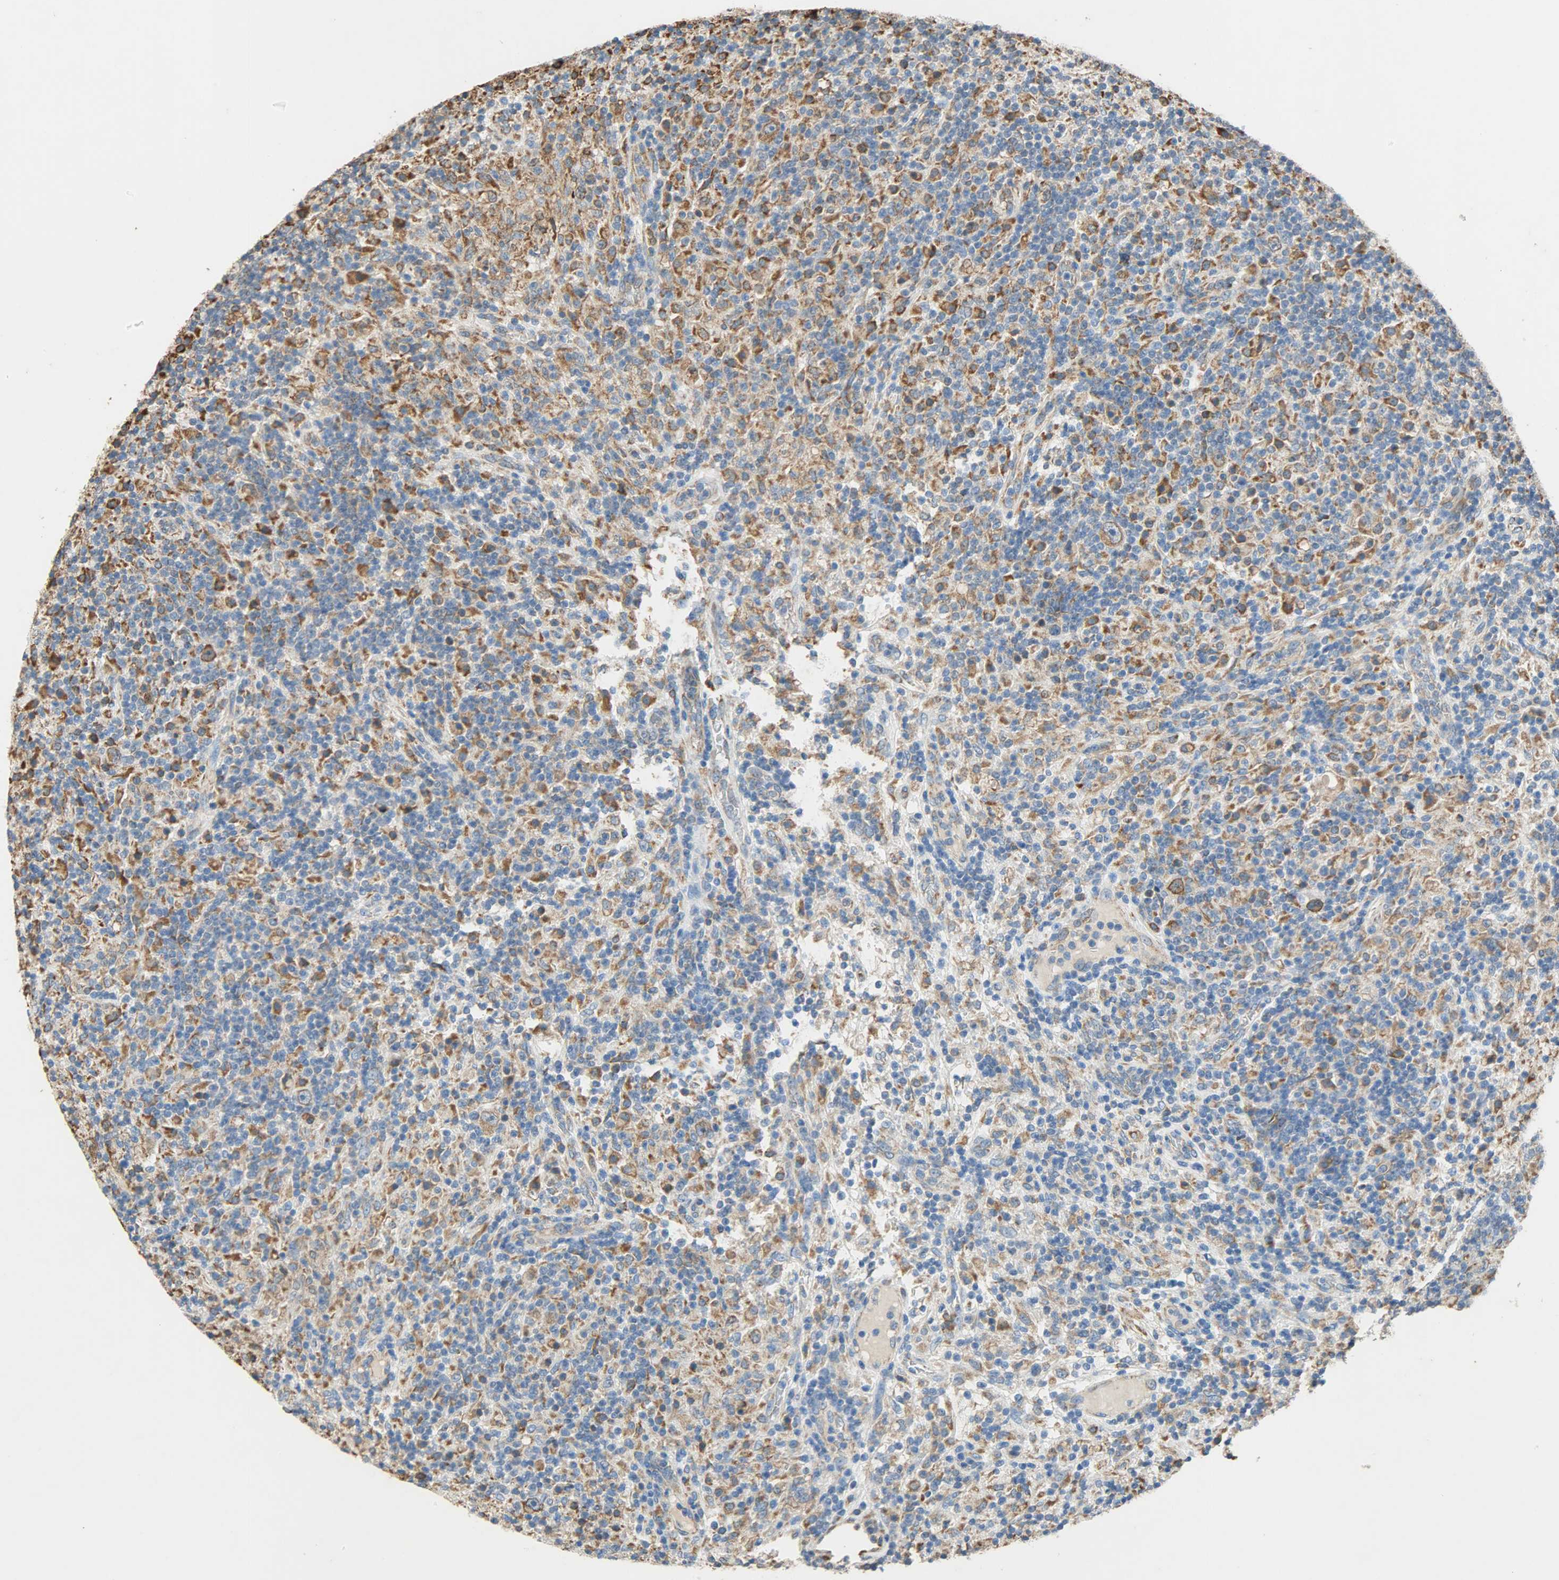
{"staining": {"intensity": "moderate", "quantity": "25%-75%", "location": "cytoplasmic/membranous"}, "tissue": "lymphoma", "cell_type": "Tumor cells", "image_type": "cancer", "snomed": [{"axis": "morphology", "description": "Hodgkin's disease, NOS"}, {"axis": "topography", "description": "Lymph node"}], "caption": "IHC (DAB) staining of Hodgkin's disease demonstrates moderate cytoplasmic/membranous protein staining in about 25%-75% of tumor cells. Nuclei are stained in blue.", "gene": "HSPA5", "patient": {"sex": "male", "age": 70}}